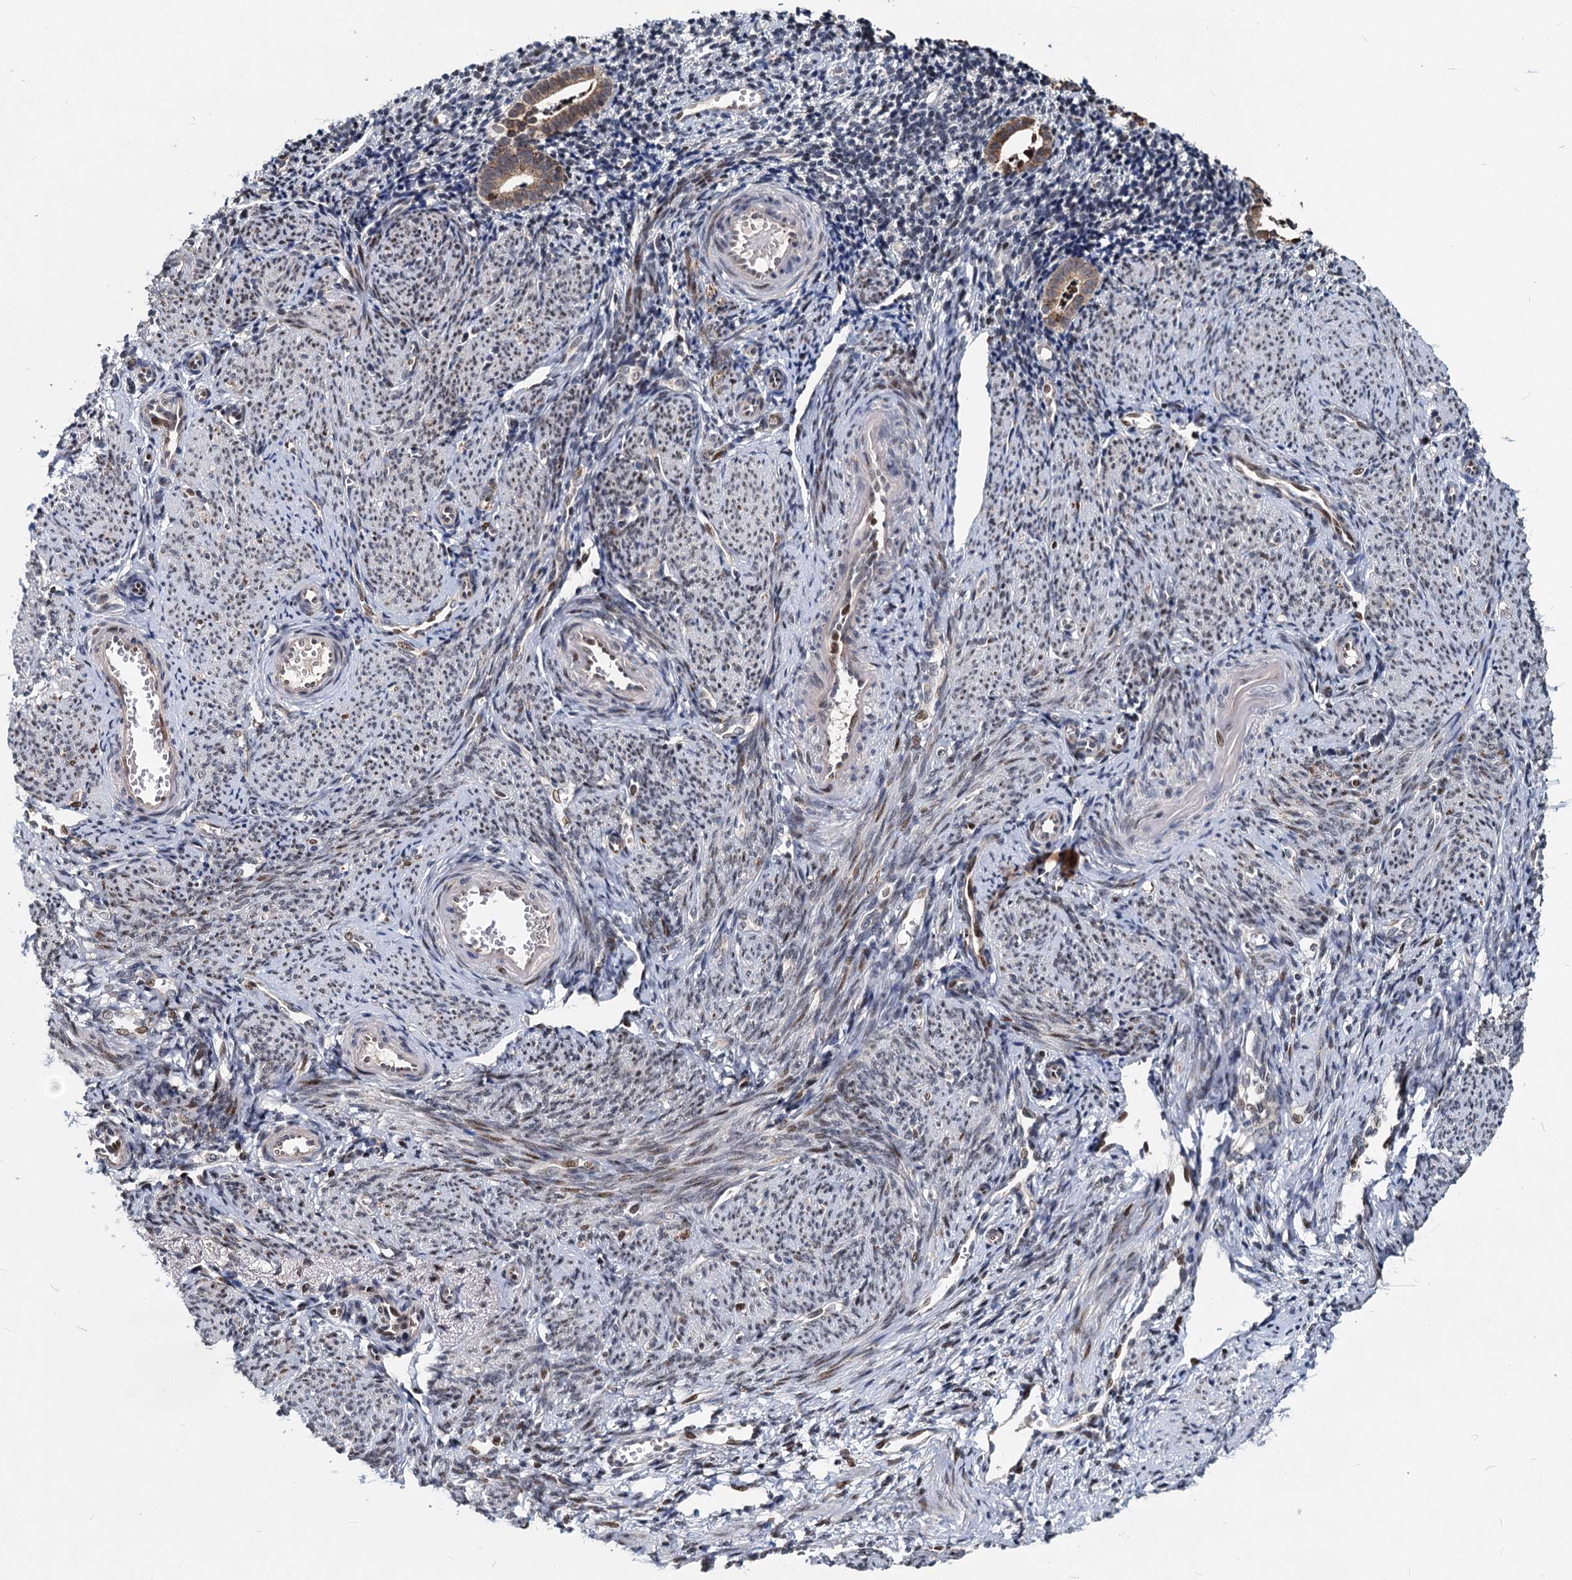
{"staining": {"intensity": "negative", "quantity": "none", "location": "none"}, "tissue": "endometrium", "cell_type": "Cells in endometrial stroma", "image_type": "normal", "snomed": [{"axis": "morphology", "description": "Normal tissue, NOS"}, {"axis": "topography", "description": "Endometrium"}], "caption": "Protein analysis of unremarkable endometrium shows no significant staining in cells in endometrial stroma. (Immunohistochemistry, brightfield microscopy, high magnification).", "gene": "RITA1", "patient": {"sex": "female", "age": 56}}